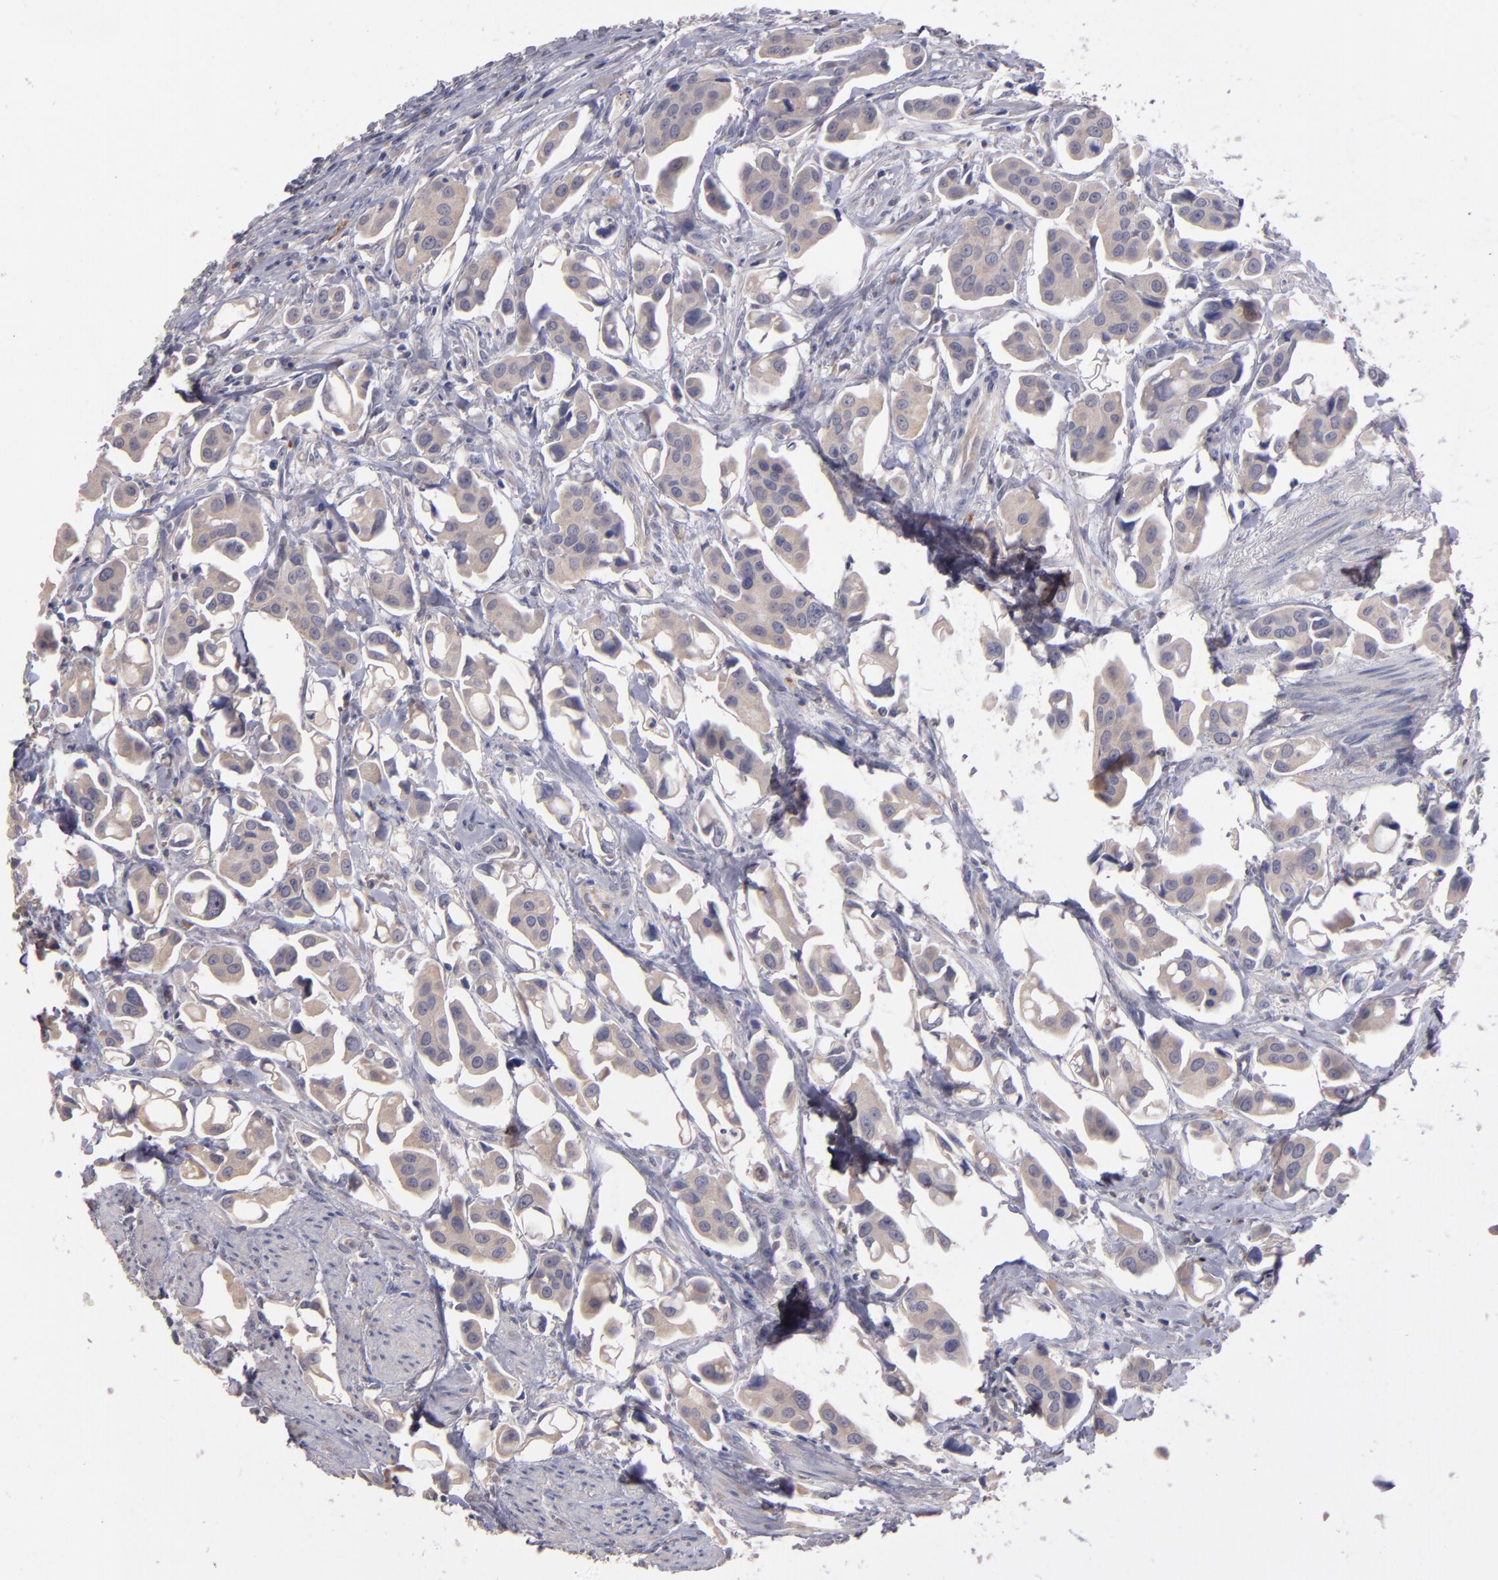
{"staining": {"intensity": "negative", "quantity": "none", "location": "none"}, "tissue": "urothelial cancer", "cell_type": "Tumor cells", "image_type": "cancer", "snomed": [{"axis": "morphology", "description": "Urothelial carcinoma, High grade"}, {"axis": "topography", "description": "Urinary bladder"}], "caption": "Tumor cells show no significant protein expression in urothelial carcinoma (high-grade). (Brightfield microscopy of DAB immunohistochemistry (IHC) at high magnification).", "gene": "GNAZ", "patient": {"sex": "male", "age": 66}}